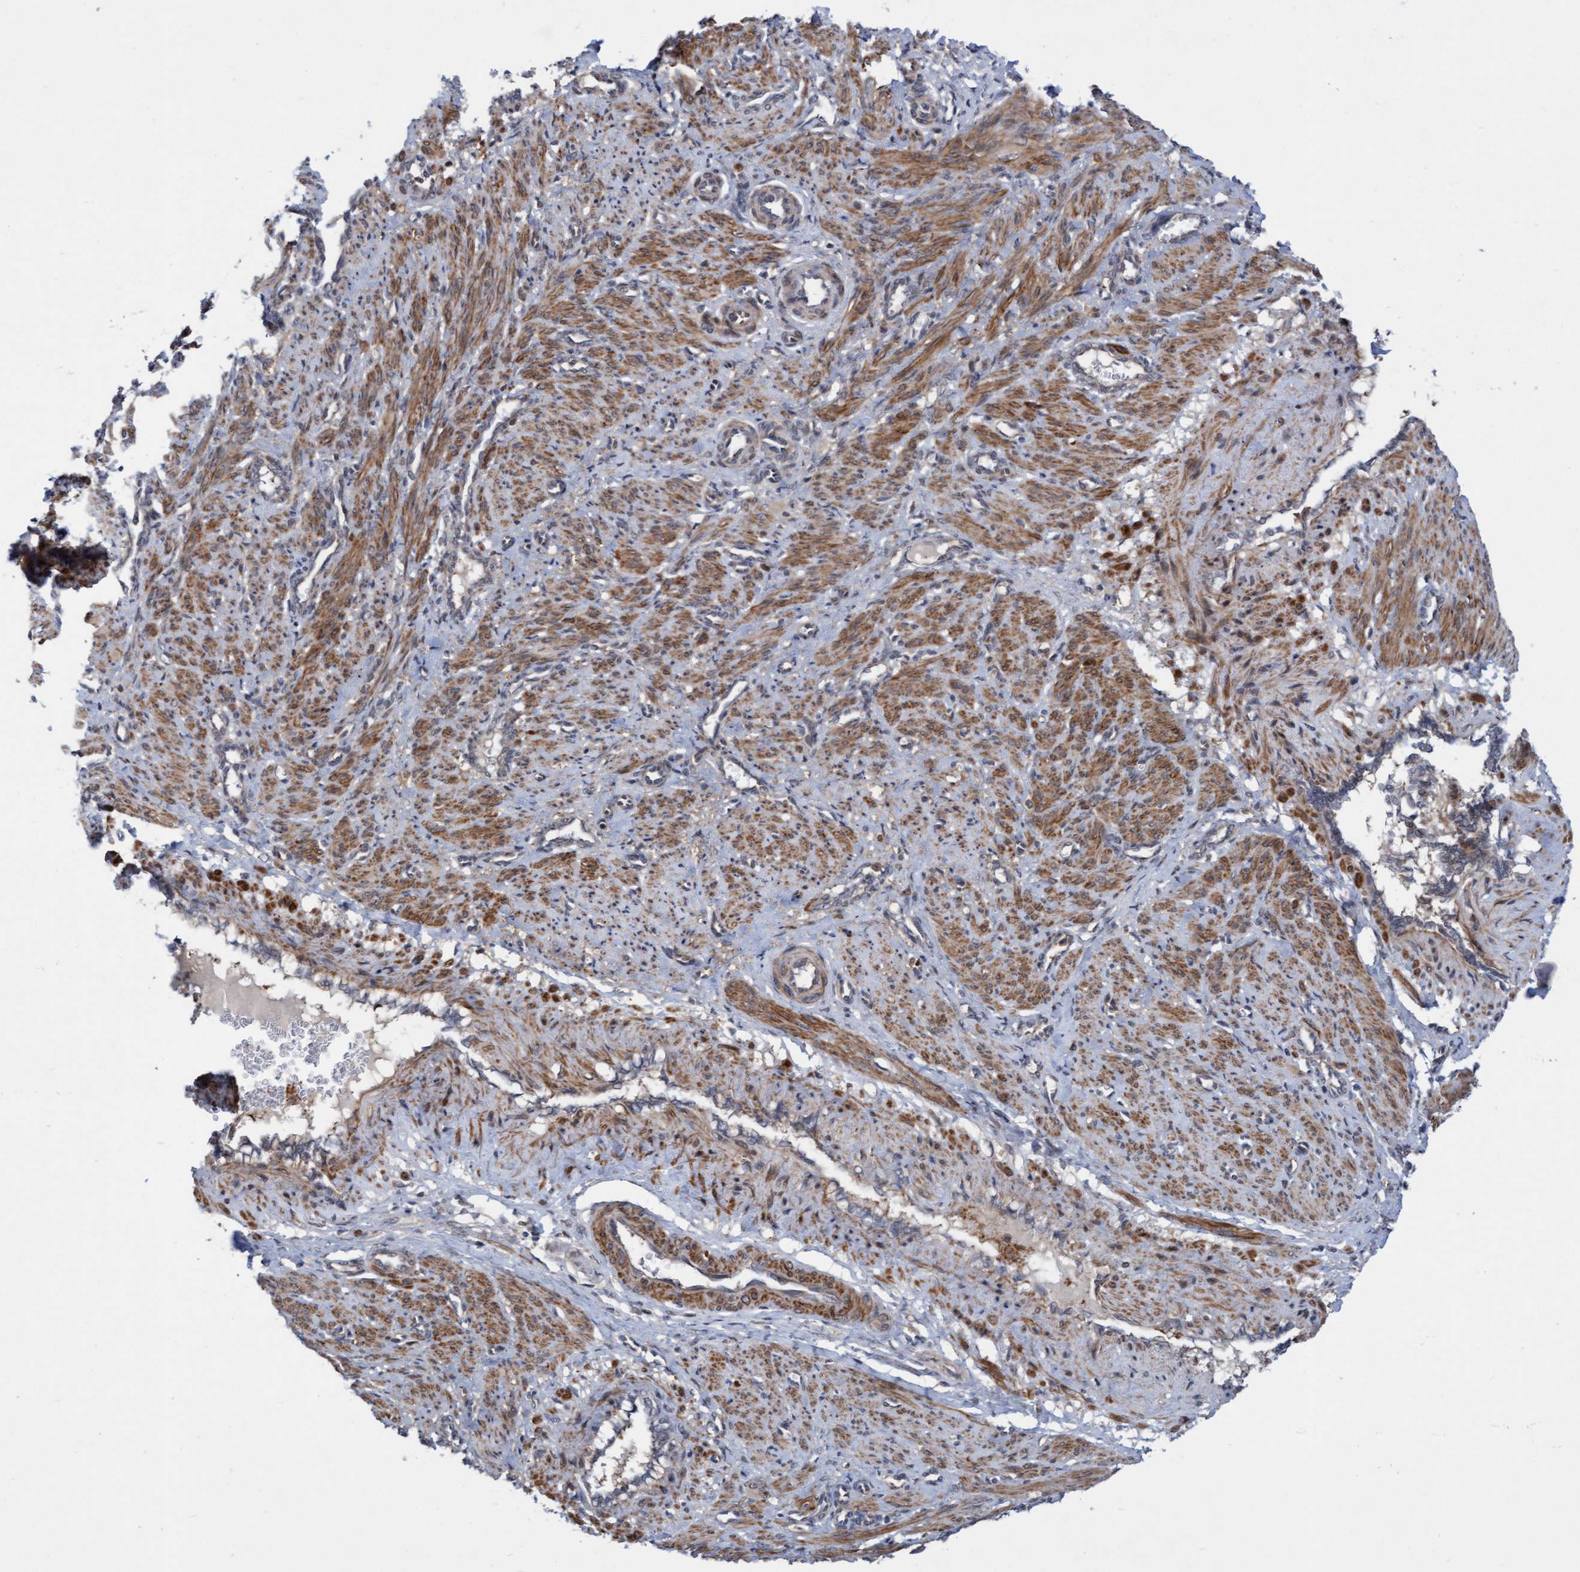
{"staining": {"intensity": "moderate", "quantity": ">75%", "location": "cytoplasmic/membranous"}, "tissue": "smooth muscle", "cell_type": "Smooth muscle cells", "image_type": "normal", "snomed": [{"axis": "morphology", "description": "Normal tissue, NOS"}, {"axis": "topography", "description": "Endometrium"}], "caption": "Smooth muscle was stained to show a protein in brown. There is medium levels of moderate cytoplasmic/membranous expression in approximately >75% of smooth muscle cells. (Brightfield microscopy of DAB IHC at high magnification).", "gene": "RAP1GAP2", "patient": {"sex": "female", "age": 33}}